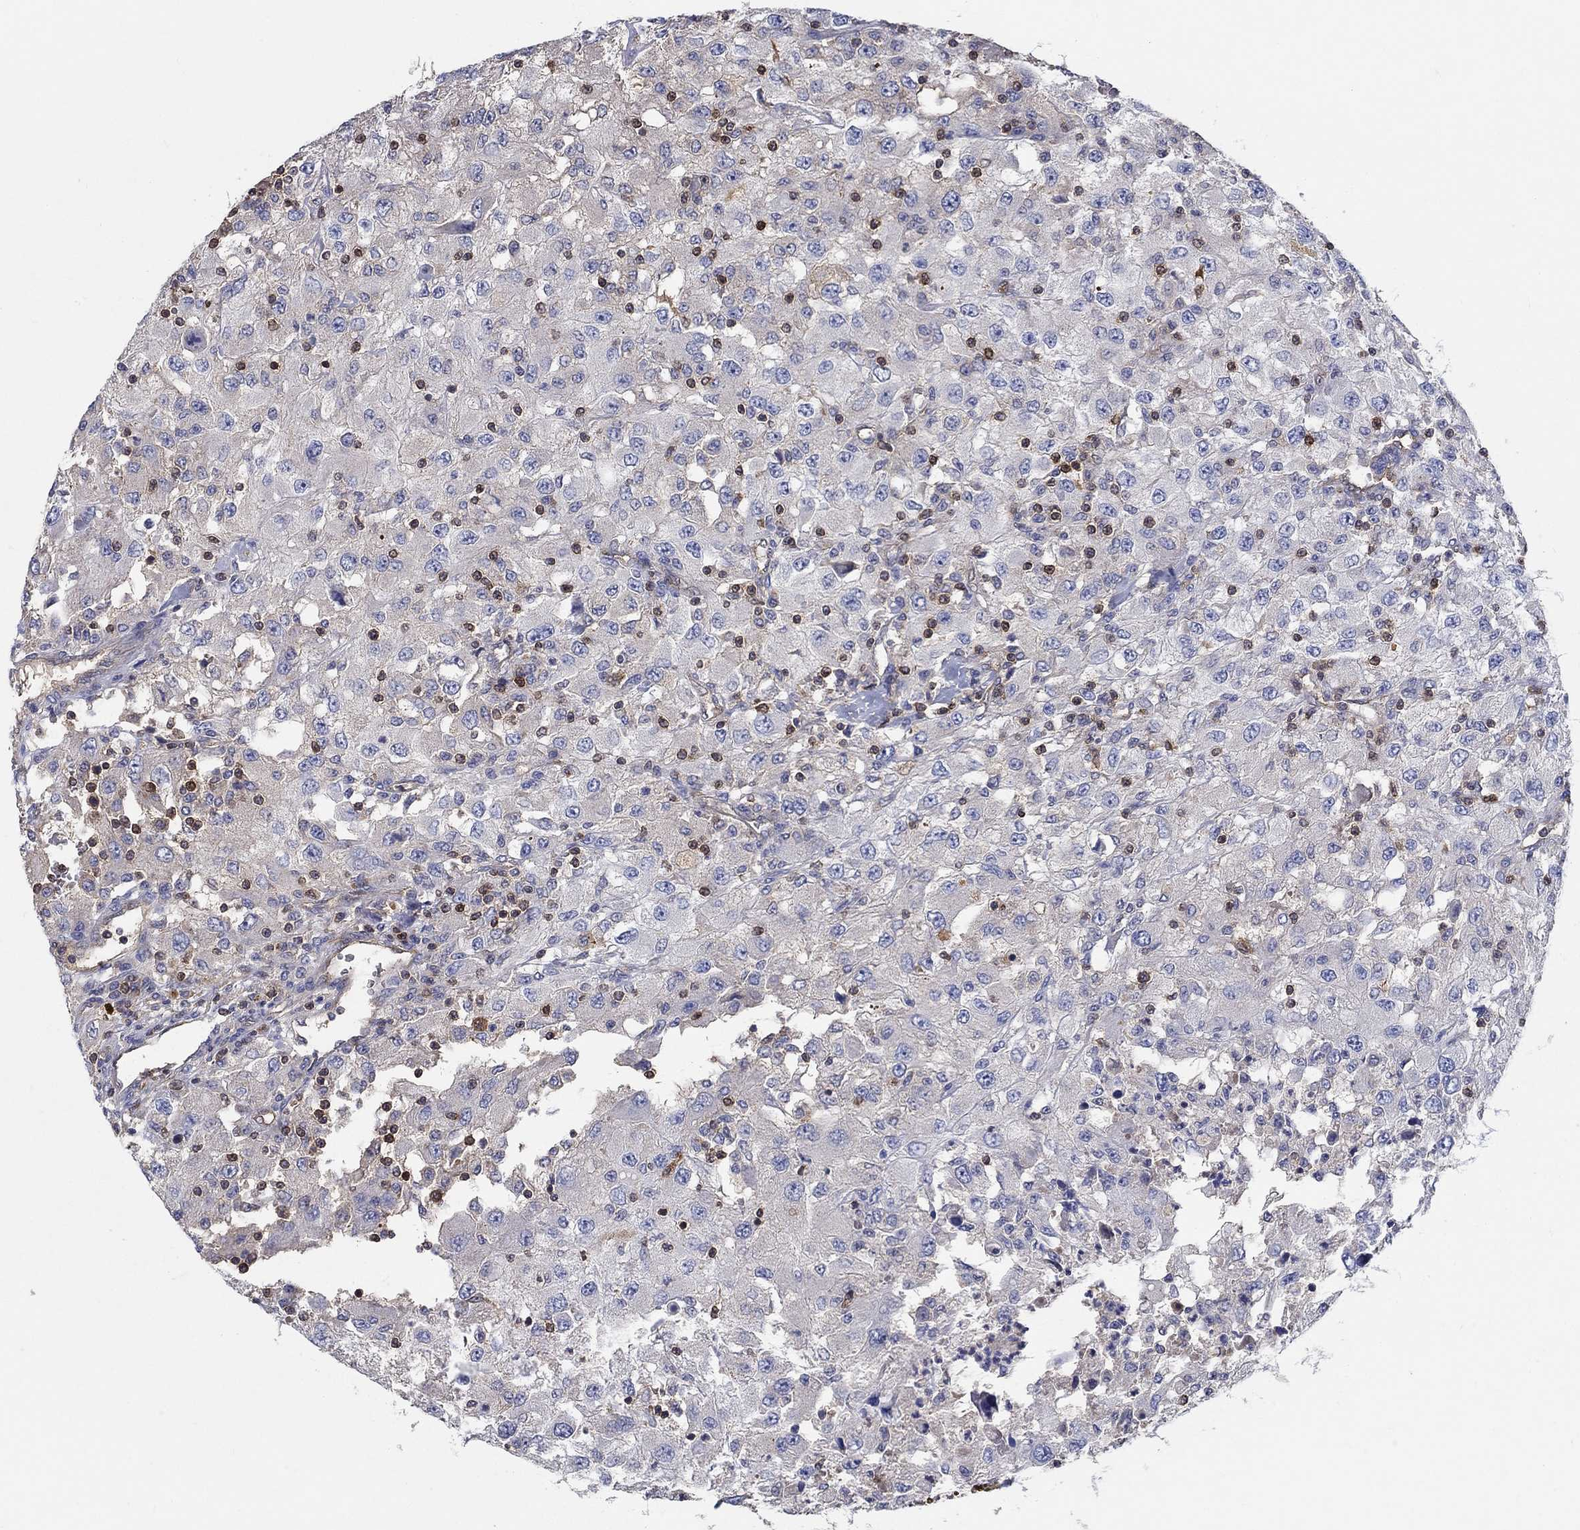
{"staining": {"intensity": "negative", "quantity": "none", "location": "none"}, "tissue": "renal cancer", "cell_type": "Tumor cells", "image_type": "cancer", "snomed": [{"axis": "morphology", "description": "Adenocarcinoma, NOS"}, {"axis": "topography", "description": "Kidney"}], "caption": "Immunohistochemistry (IHC) of human renal adenocarcinoma reveals no staining in tumor cells.", "gene": "AGFG2", "patient": {"sex": "female", "age": 67}}